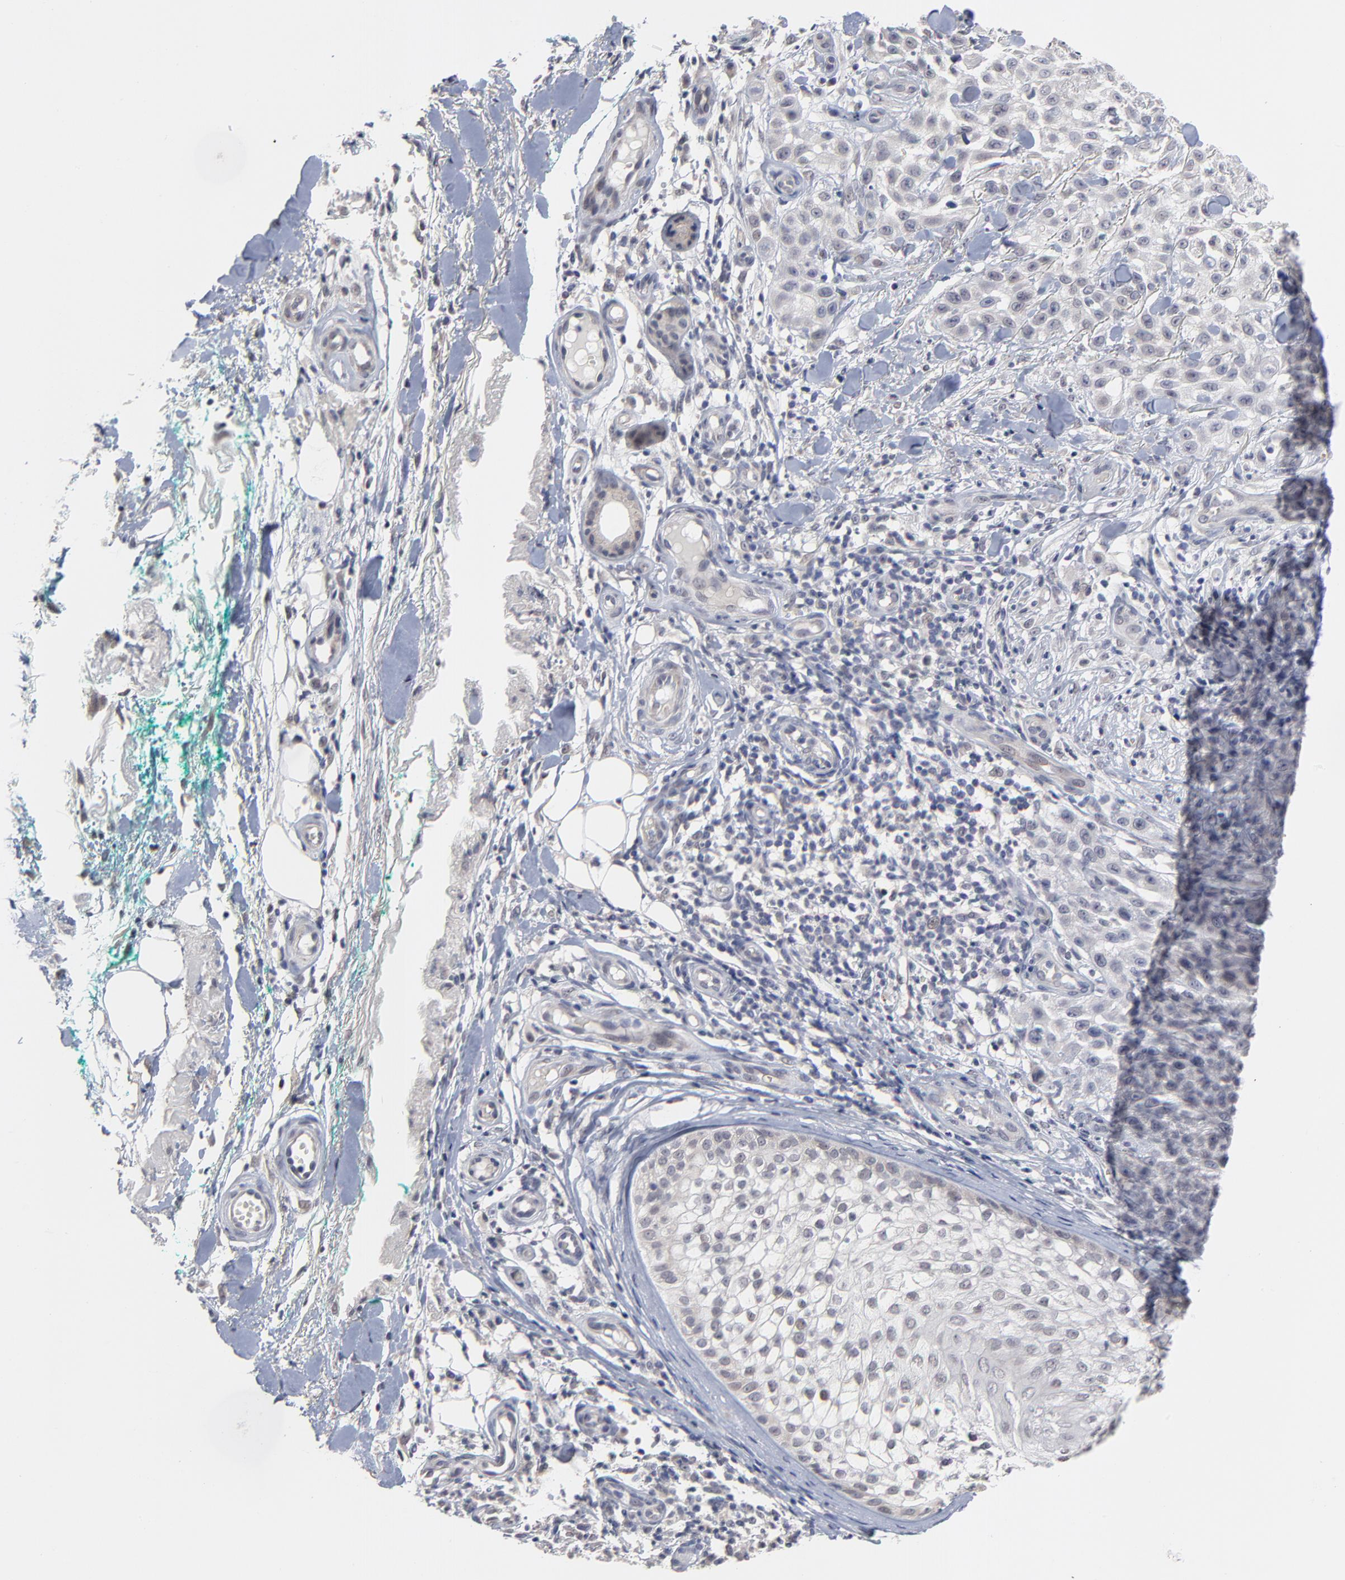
{"staining": {"intensity": "negative", "quantity": "none", "location": "none"}, "tissue": "skin cancer", "cell_type": "Tumor cells", "image_type": "cancer", "snomed": [{"axis": "morphology", "description": "Squamous cell carcinoma, NOS"}, {"axis": "topography", "description": "Skin"}], "caption": "Squamous cell carcinoma (skin) stained for a protein using immunohistochemistry displays no positivity tumor cells.", "gene": "MAGEA10", "patient": {"sex": "female", "age": 42}}